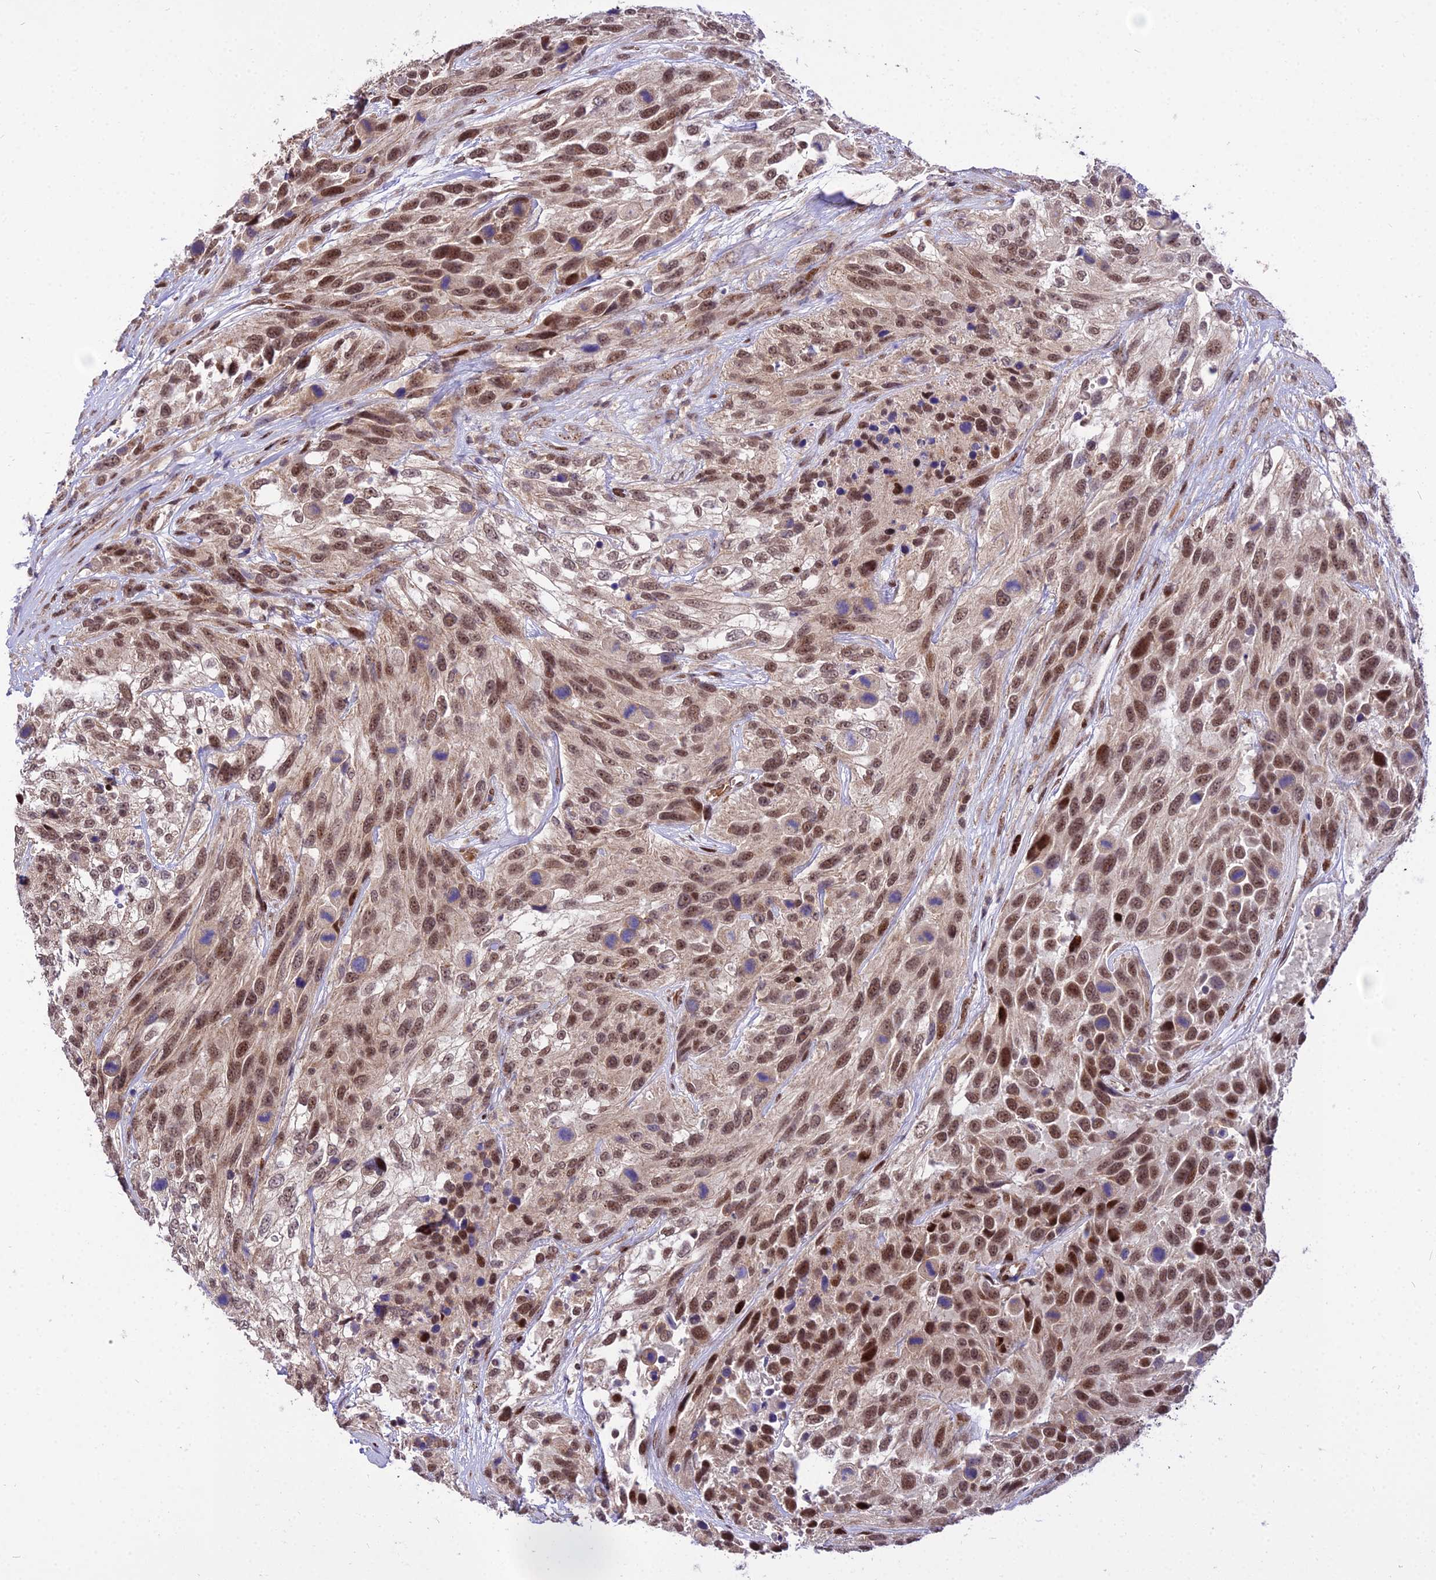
{"staining": {"intensity": "moderate", "quantity": ">75%", "location": "nuclear"}, "tissue": "urothelial cancer", "cell_type": "Tumor cells", "image_type": "cancer", "snomed": [{"axis": "morphology", "description": "Urothelial carcinoma, High grade"}, {"axis": "topography", "description": "Urinary bladder"}], "caption": "There is medium levels of moderate nuclear staining in tumor cells of high-grade urothelial carcinoma, as demonstrated by immunohistochemical staining (brown color).", "gene": "CIB3", "patient": {"sex": "female", "age": 70}}